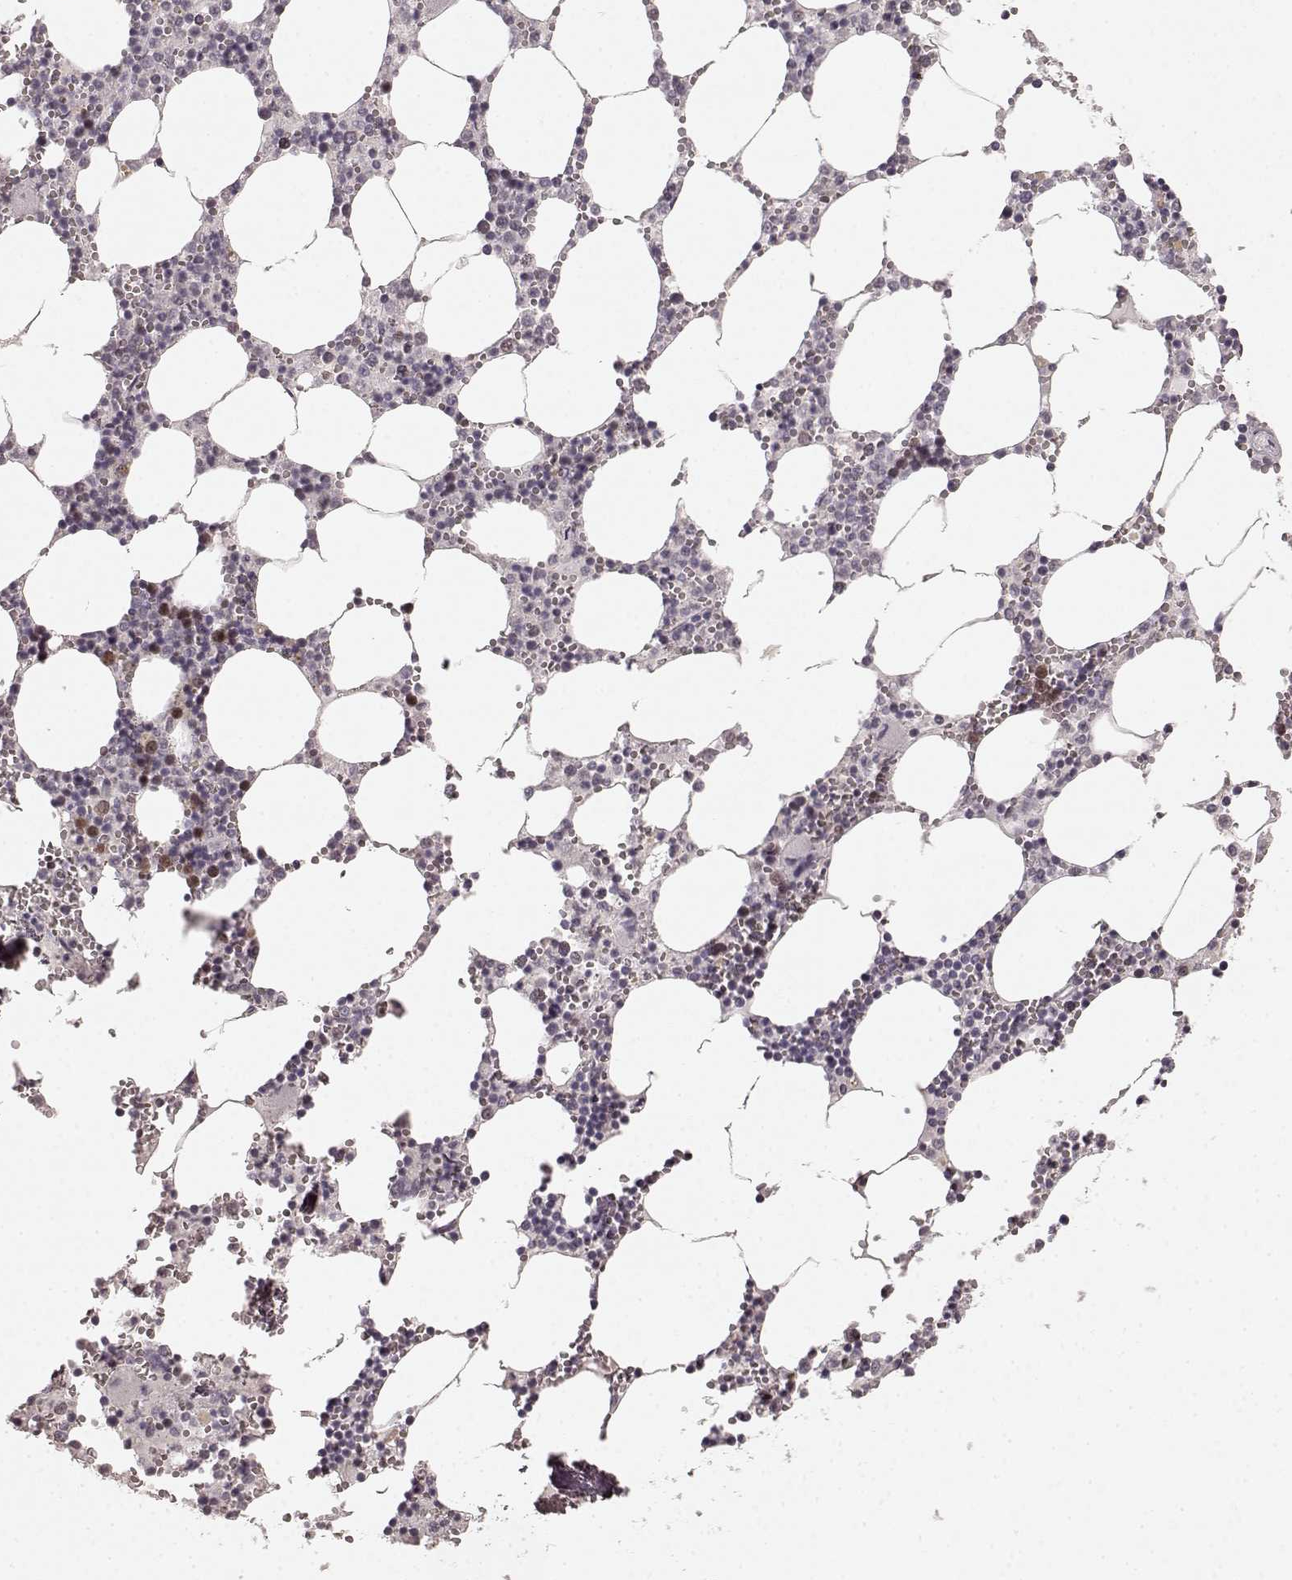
{"staining": {"intensity": "moderate", "quantity": "<25%", "location": "nuclear"}, "tissue": "bone marrow", "cell_type": "Hematopoietic cells", "image_type": "normal", "snomed": [{"axis": "morphology", "description": "Normal tissue, NOS"}, {"axis": "topography", "description": "Bone marrow"}], "caption": "IHC of benign bone marrow exhibits low levels of moderate nuclear staining in about <25% of hematopoietic cells. The staining is performed using DAB (3,3'-diaminobenzidine) brown chromogen to label protein expression. The nuclei are counter-stained blue using hematoxylin.", "gene": "CCNA2", "patient": {"sex": "male", "age": 54}}